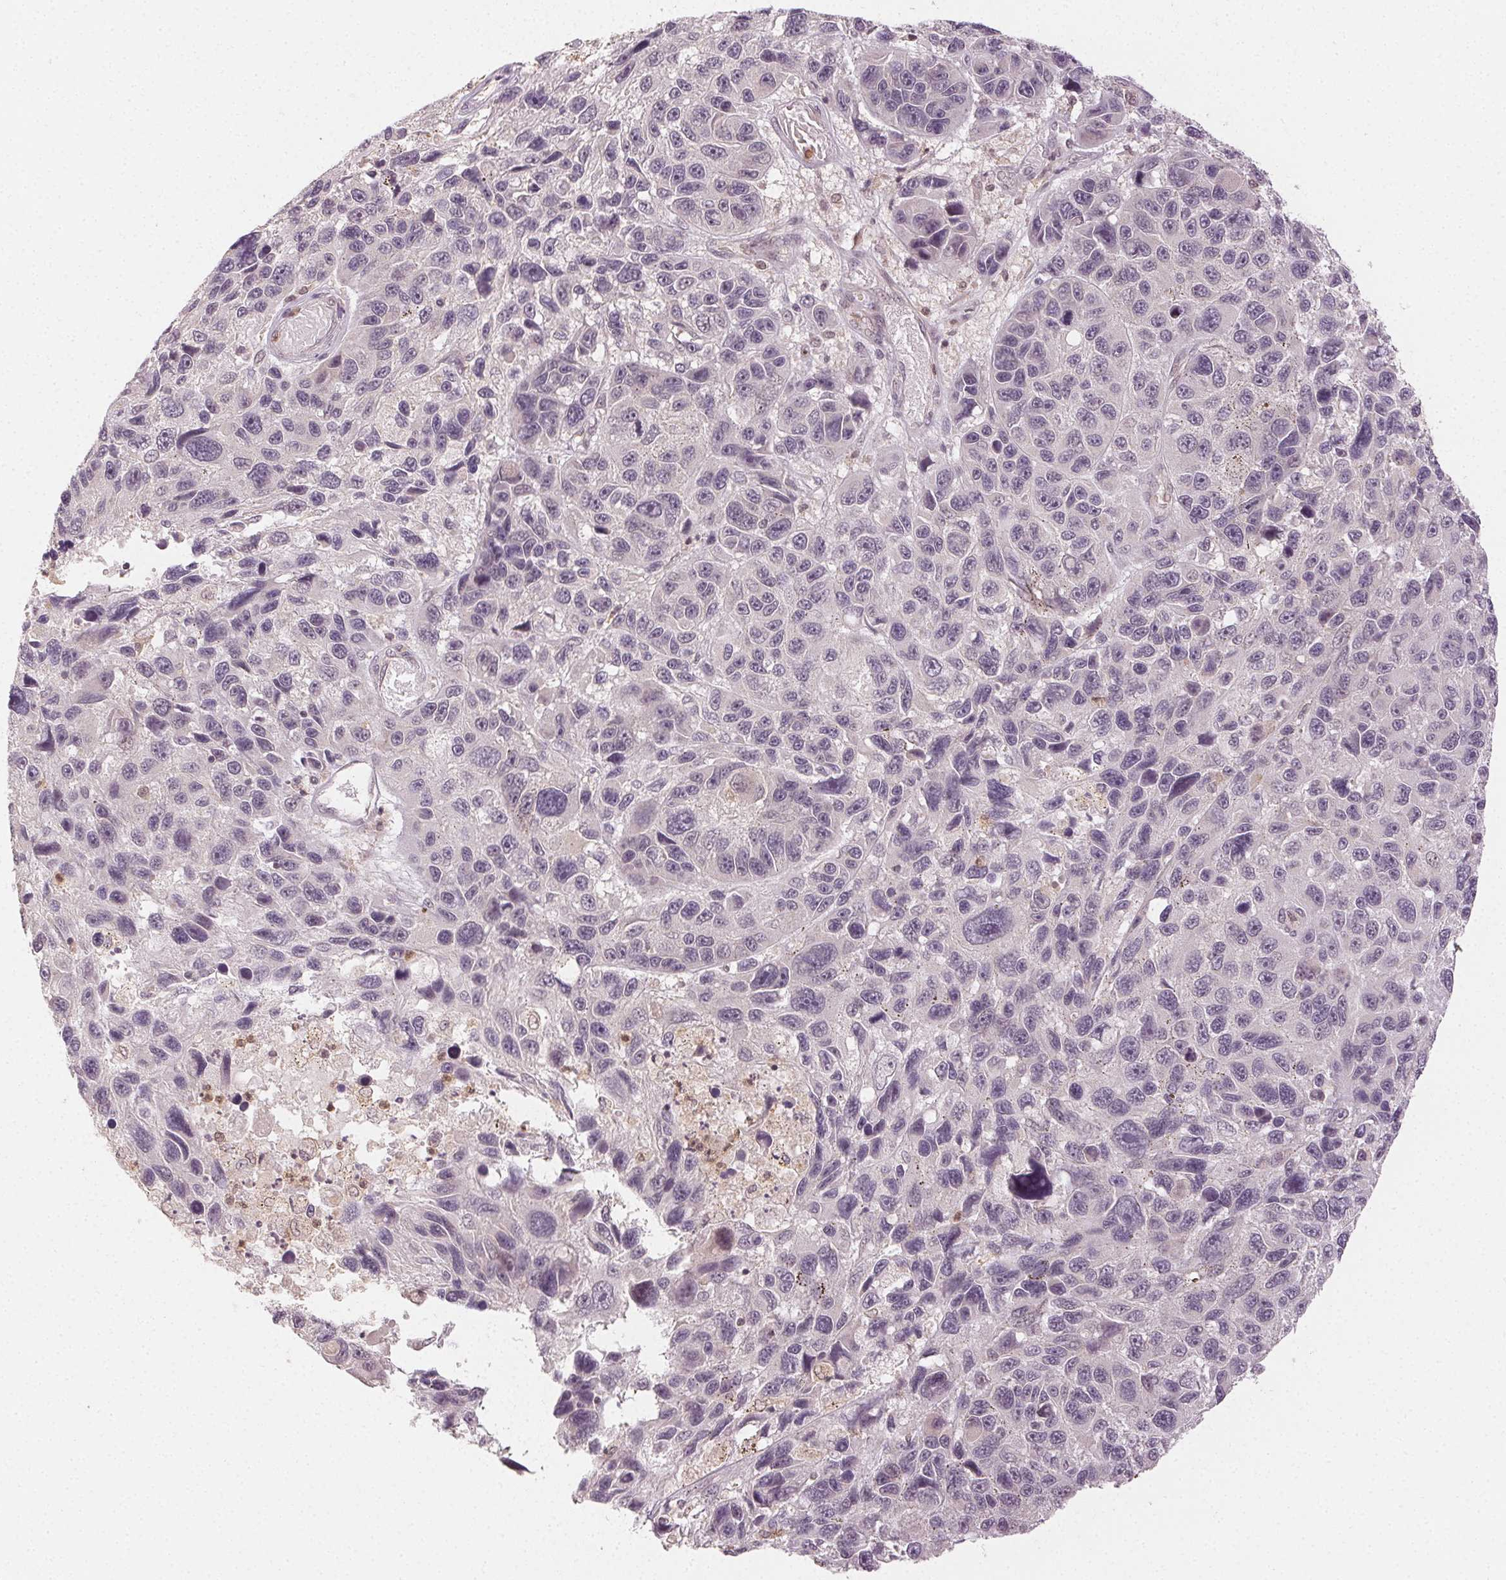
{"staining": {"intensity": "negative", "quantity": "none", "location": "none"}, "tissue": "melanoma", "cell_type": "Tumor cells", "image_type": "cancer", "snomed": [{"axis": "morphology", "description": "Malignant melanoma, NOS"}, {"axis": "topography", "description": "Skin"}], "caption": "DAB immunohistochemical staining of human malignant melanoma reveals no significant expression in tumor cells.", "gene": "MAPK14", "patient": {"sex": "male", "age": 53}}